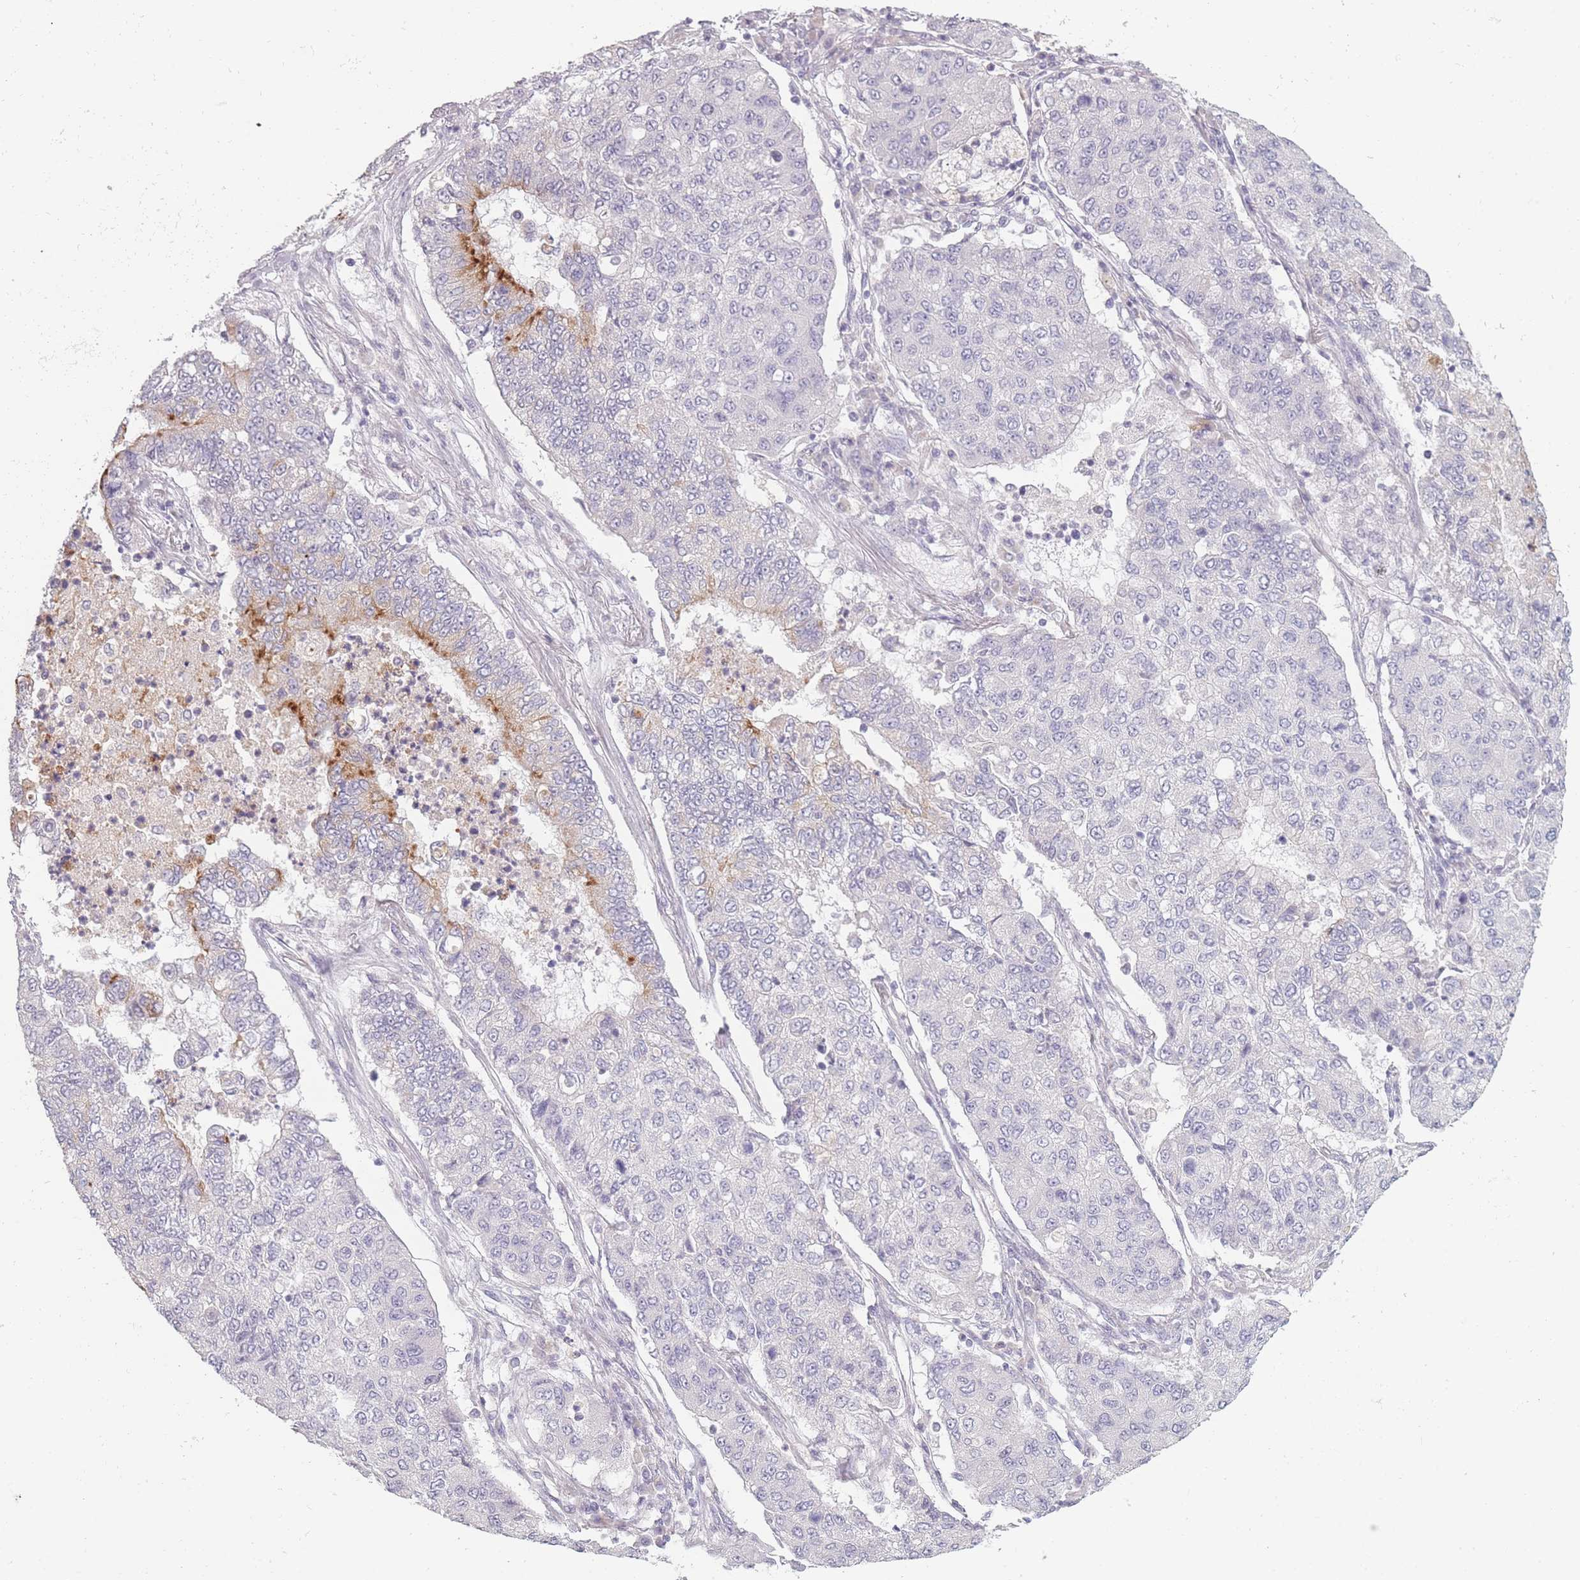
{"staining": {"intensity": "moderate", "quantity": "<25%", "location": "cytoplasmic/membranous"}, "tissue": "lung cancer", "cell_type": "Tumor cells", "image_type": "cancer", "snomed": [{"axis": "morphology", "description": "Squamous cell carcinoma, NOS"}, {"axis": "topography", "description": "Lung"}], "caption": "A high-resolution micrograph shows immunohistochemistry staining of lung squamous cell carcinoma, which demonstrates moderate cytoplasmic/membranous staining in approximately <25% of tumor cells.", "gene": "RASL10B", "patient": {"sex": "male", "age": 74}}